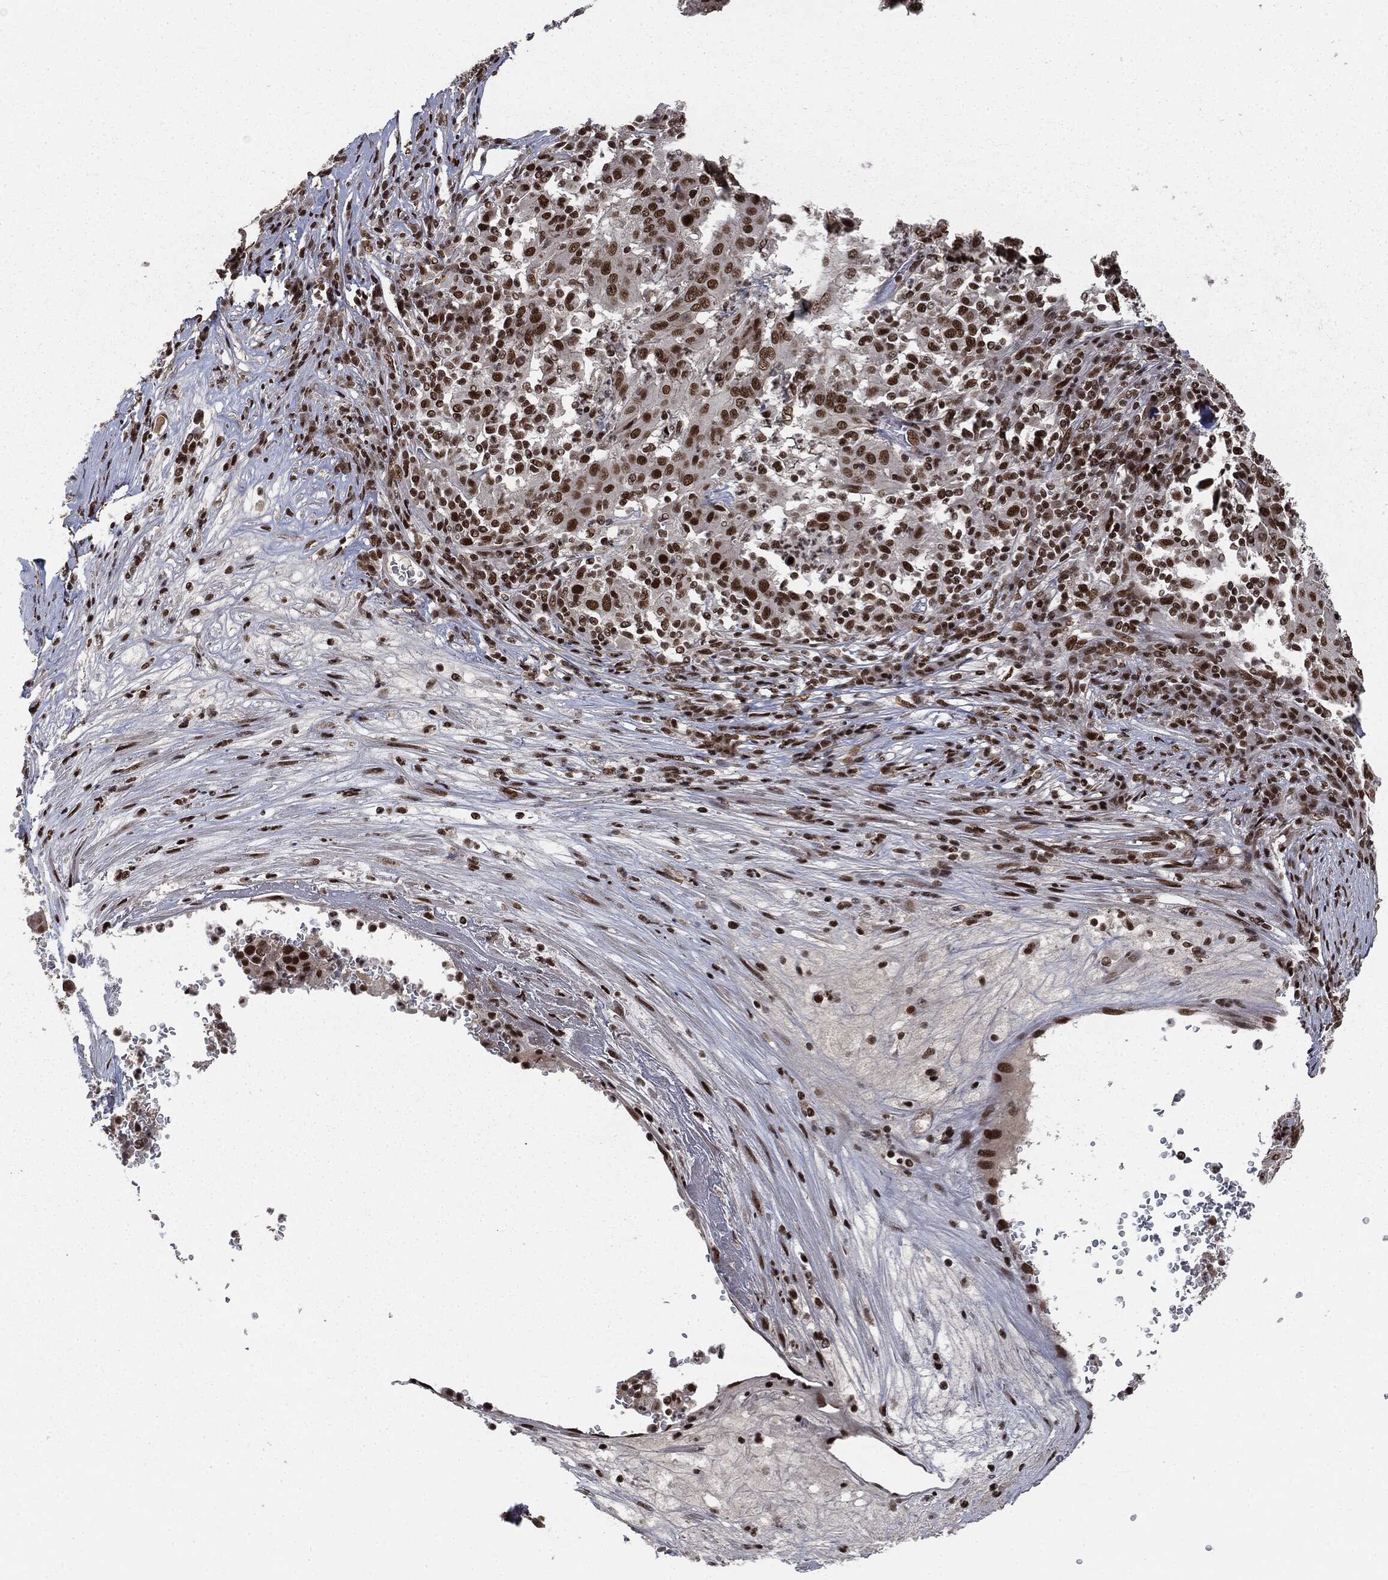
{"staining": {"intensity": "strong", "quantity": ">75%", "location": "nuclear"}, "tissue": "pancreatic cancer", "cell_type": "Tumor cells", "image_type": "cancer", "snomed": [{"axis": "morphology", "description": "Adenocarcinoma, NOS"}, {"axis": "topography", "description": "Pancreas"}], "caption": "Pancreatic cancer (adenocarcinoma) was stained to show a protein in brown. There is high levels of strong nuclear positivity in approximately >75% of tumor cells.", "gene": "DPH2", "patient": {"sex": "male", "age": 63}}